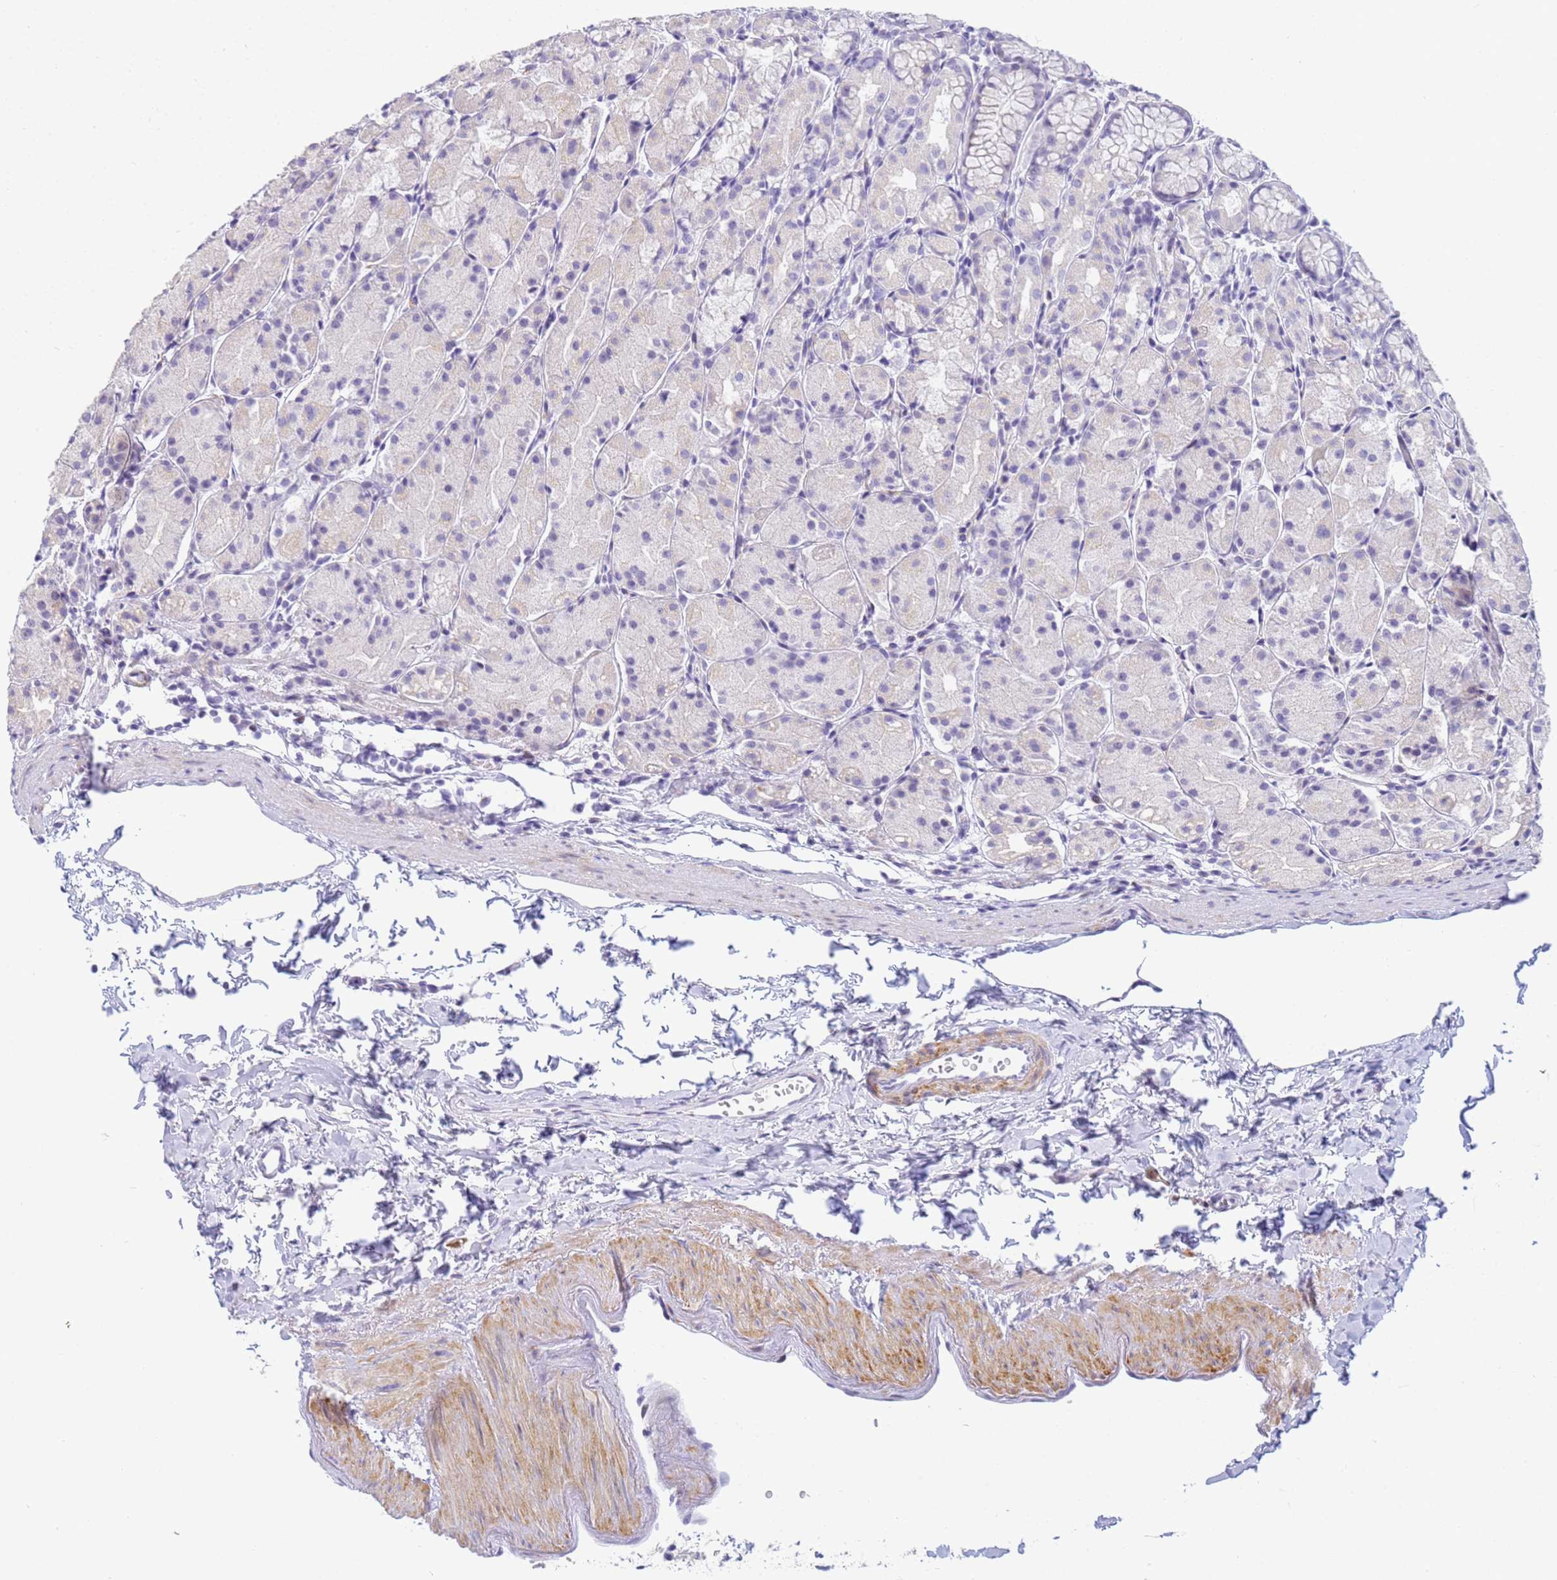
{"staining": {"intensity": "negative", "quantity": "none", "location": "none"}, "tissue": "stomach", "cell_type": "Glandular cells", "image_type": "normal", "snomed": [{"axis": "morphology", "description": "Normal tissue, NOS"}, {"axis": "topography", "description": "Stomach, upper"}], "caption": "IHC micrograph of normal stomach: human stomach stained with DAB (3,3'-diaminobenzidine) demonstrates no significant protein positivity in glandular cells.", "gene": "SNX20", "patient": {"sex": "male", "age": 47}}